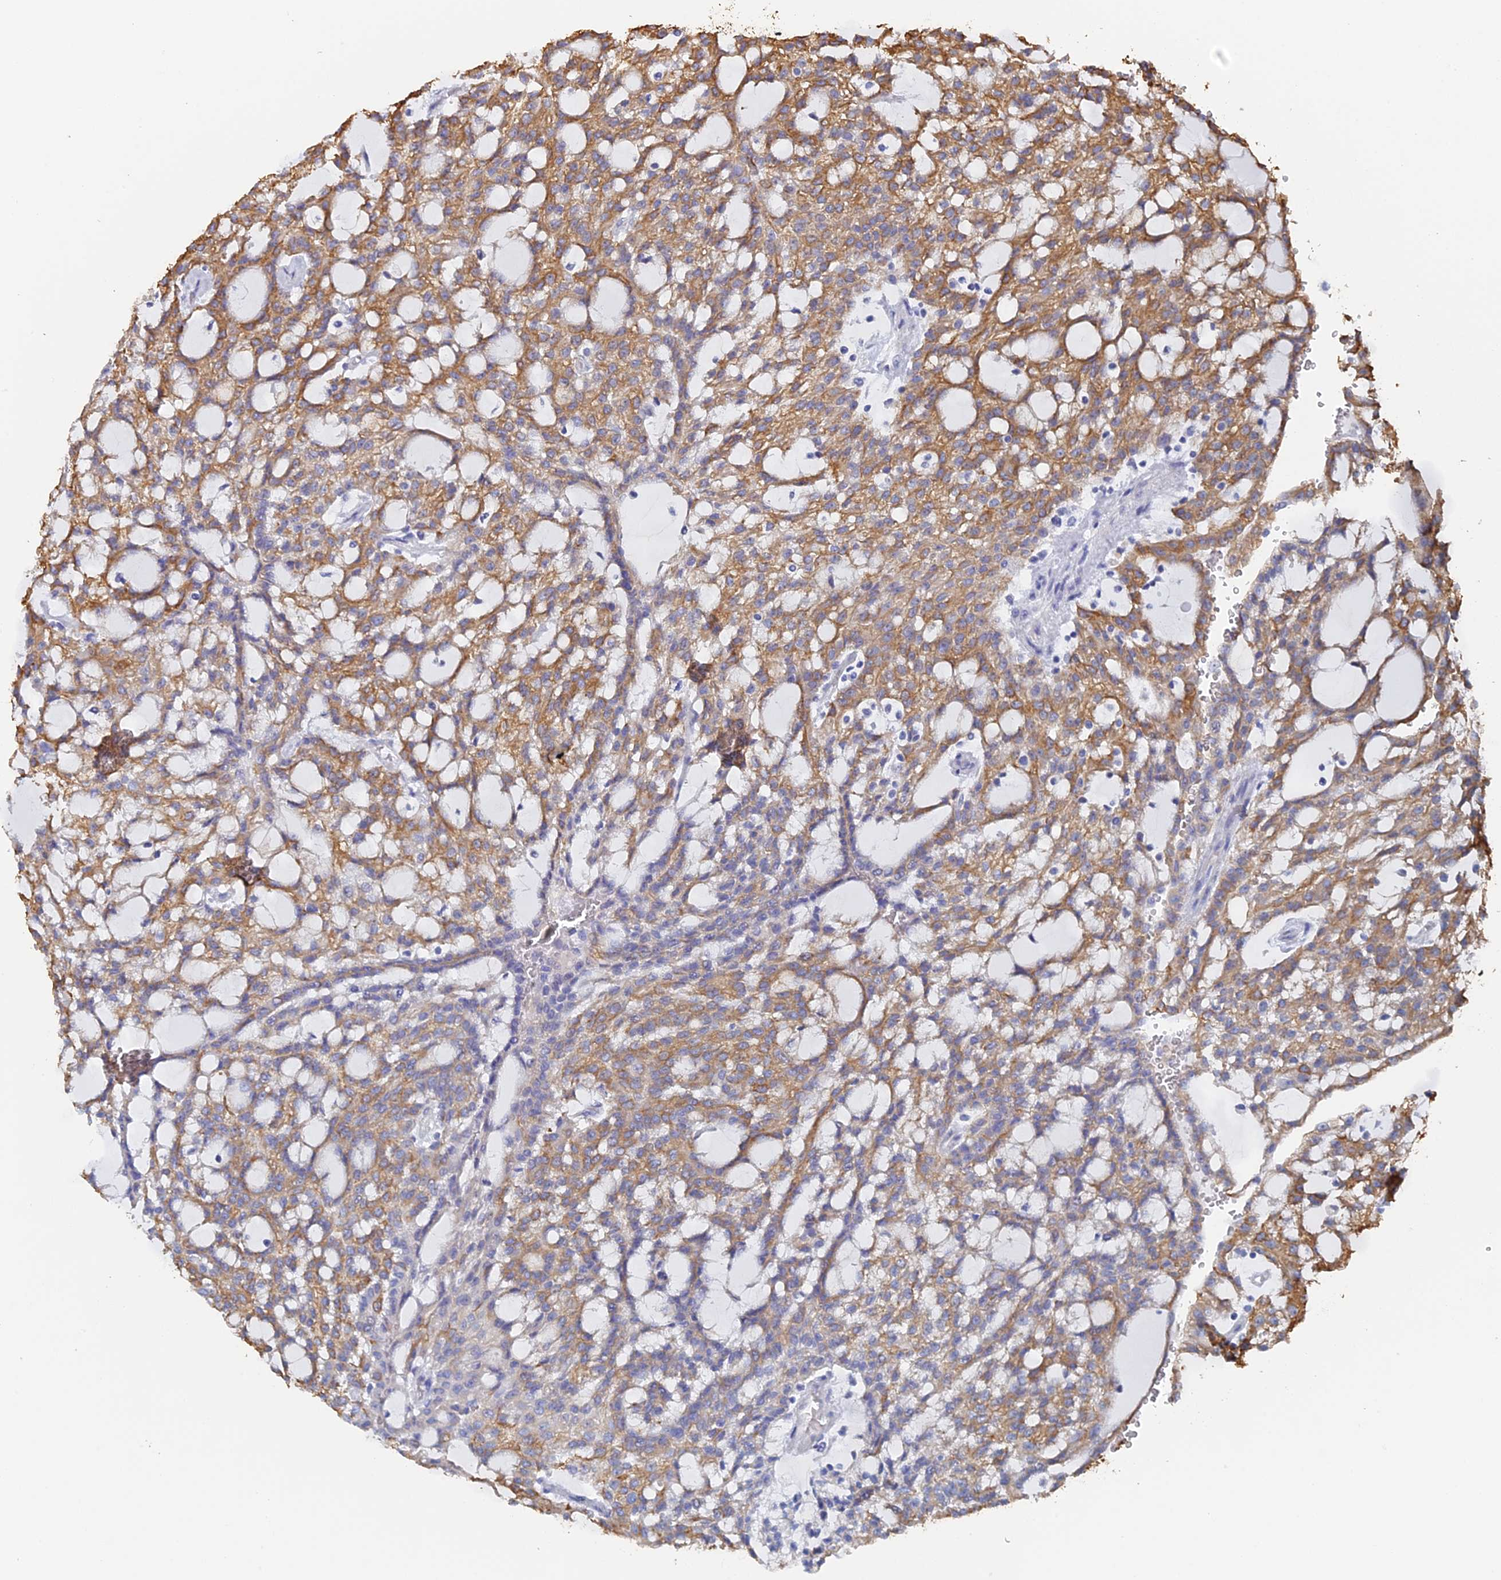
{"staining": {"intensity": "moderate", "quantity": ">75%", "location": "cytoplasmic/membranous"}, "tissue": "renal cancer", "cell_type": "Tumor cells", "image_type": "cancer", "snomed": [{"axis": "morphology", "description": "Adenocarcinoma, NOS"}, {"axis": "topography", "description": "Kidney"}], "caption": "Immunohistochemistry (IHC) histopathology image of neoplastic tissue: renal cancer (adenocarcinoma) stained using IHC demonstrates medium levels of moderate protein expression localized specifically in the cytoplasmic/membranous of tumor cells, appearing as a cytoplasmic/membranous brown color.", "gene": "SRFBP1", "patient": {"sex": "male", "age": 63}}